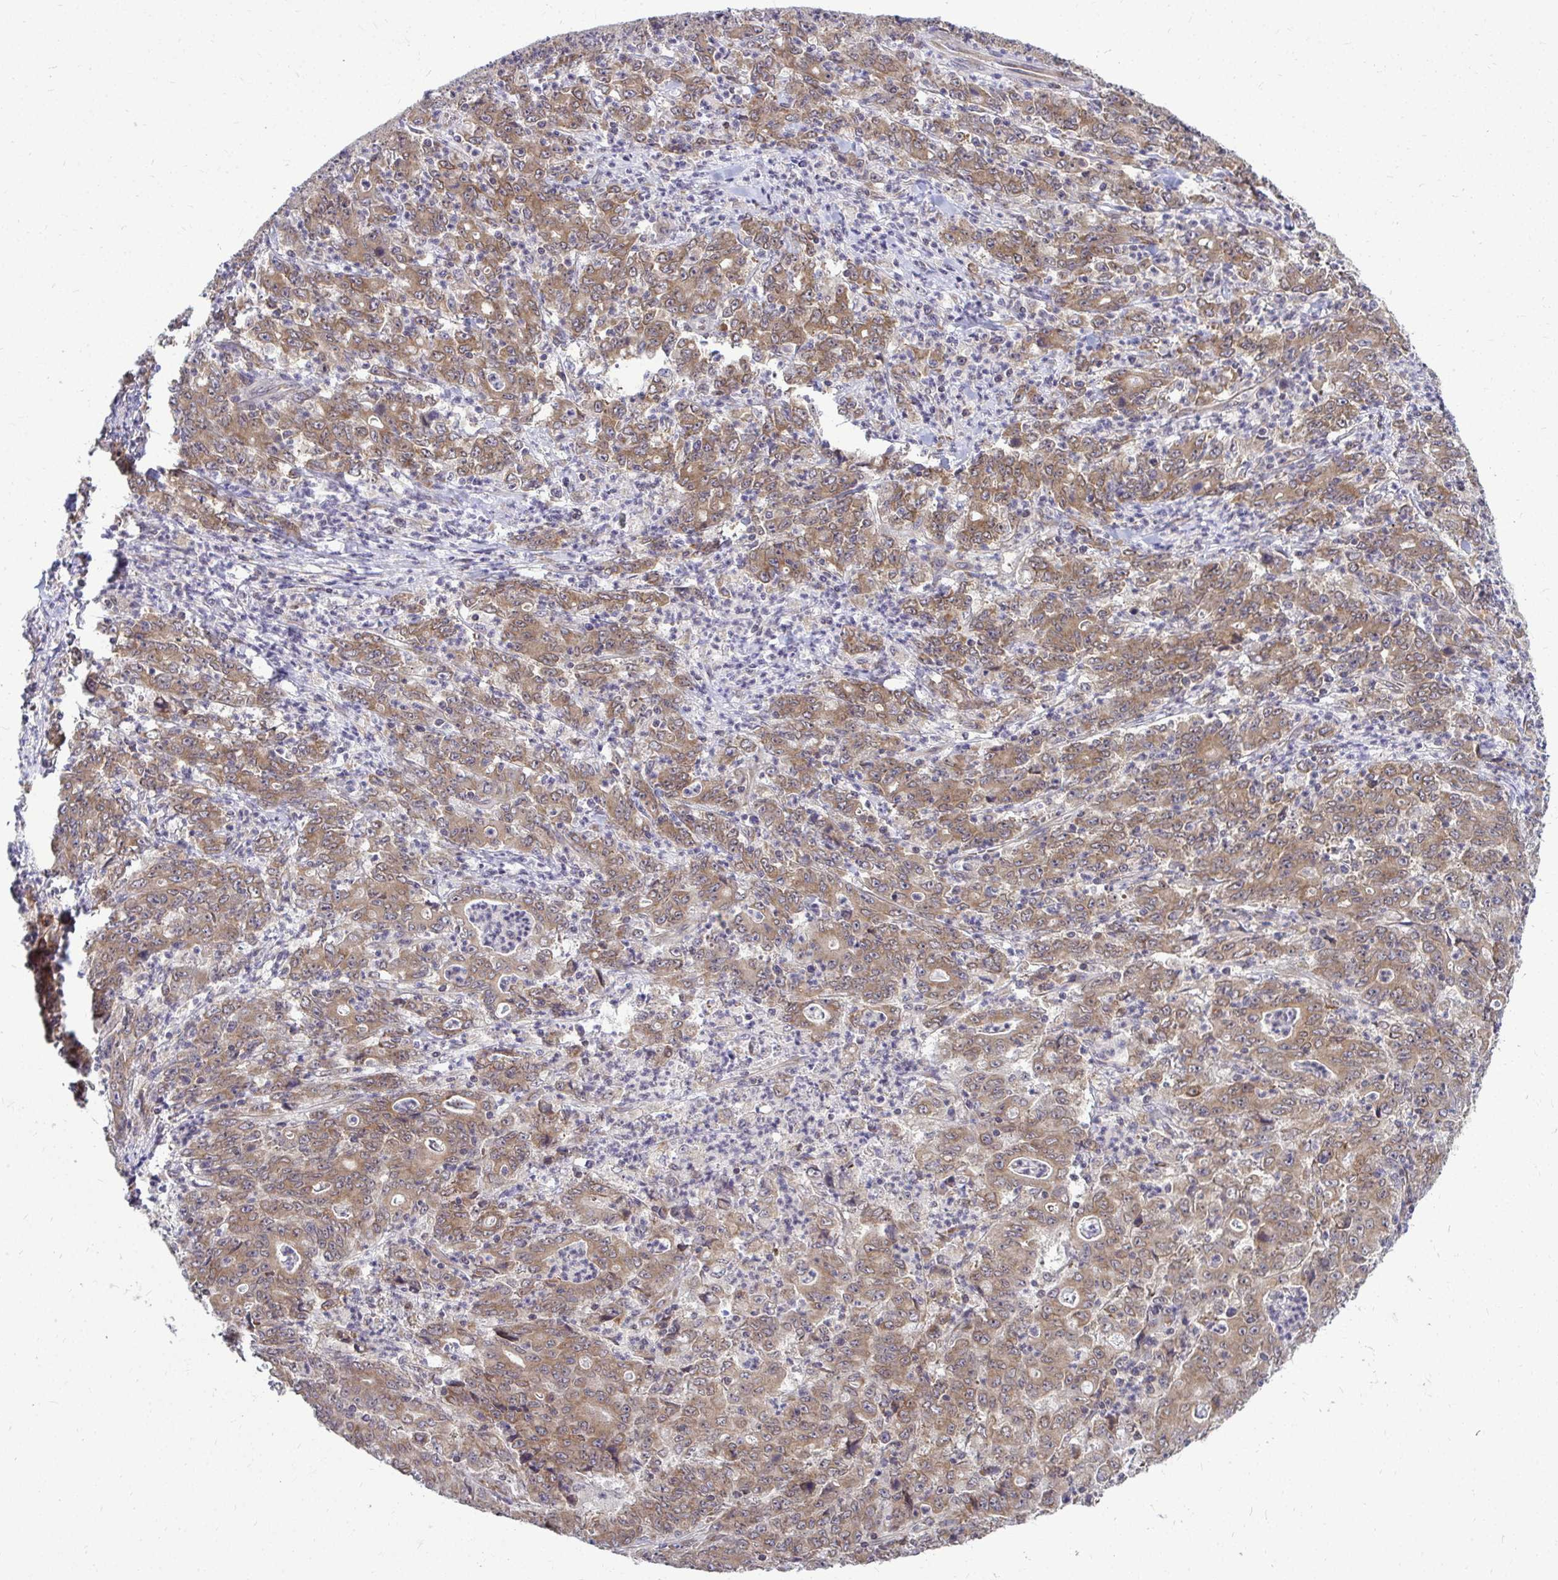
{"staining": {"intensity": "weak", "quantity": ">75%", "location": "cytoplasmic/membranous"}, "tissue": "stomach cancer", "cell_type": "Tumor cells", "image_type": "cancer", "snomed": [{"axis": "morphology", "description": "Adenocarcinoma, NOS"}, {"axis": "topography", "description": "Stomach, lower"}], "caption": "Immunohistochemistry image of stomach cancer stained for a protein (brown), which demonstrates low levels of weak cytoplasmic/membranous positivity in approximately >75% of tumor cells.", "gene": "FMR1", "patient": {"sex": "female", "age": 71}}